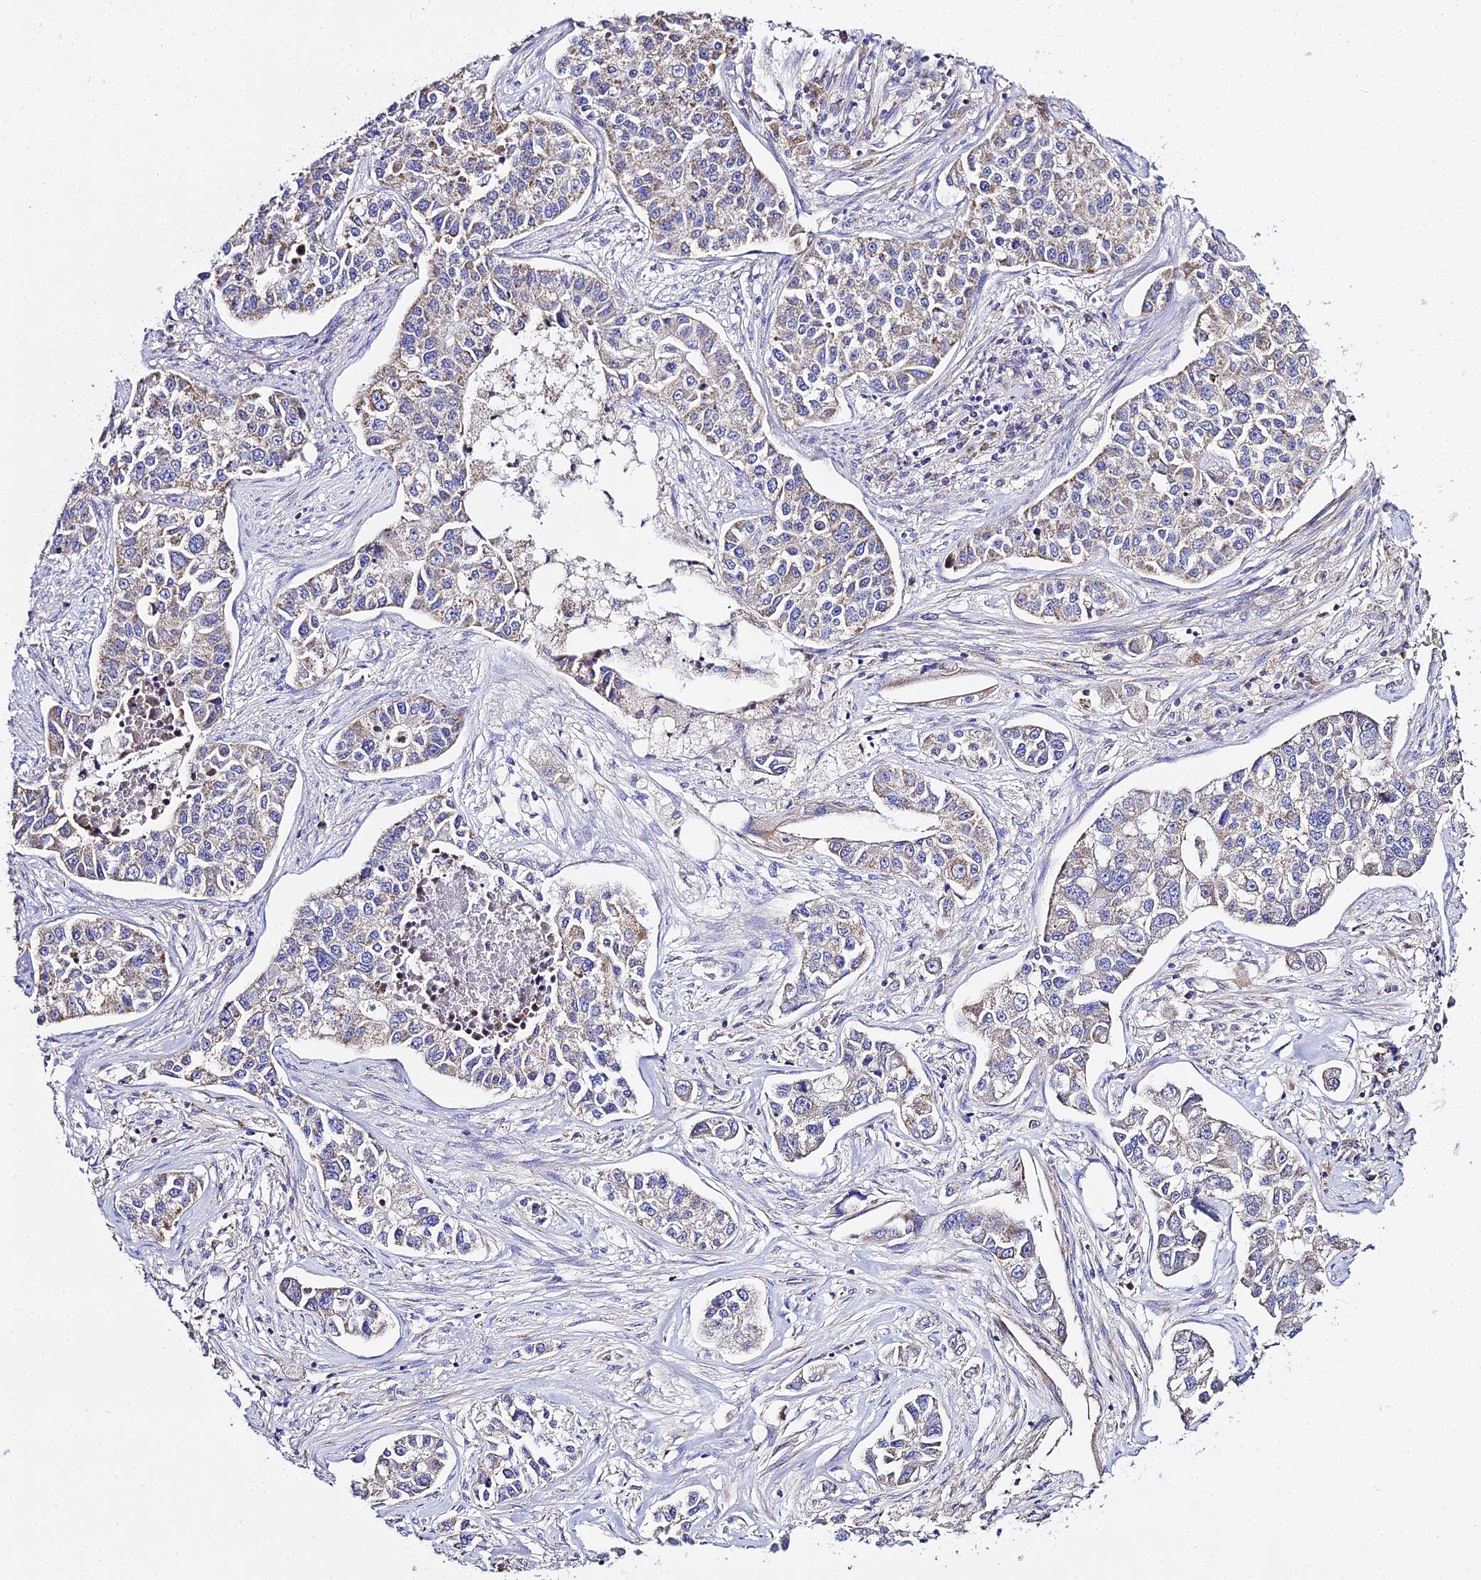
{"staining": {"intensity": "weak", "quantity": "<25%", "location": "cytoplasmic/membranous"}, "tissue": "lung cancer", "cell_type": "Tumor cells", "image_type": "cancer", "snomed": [{"axis": "morphology", "description": "Adenocarcinoma, NOS"}, {"axis": "topography", "description": "Lung"}], "caption": "Immunohistochemistry micrograph of neoplastic tissue: human lung cancer (adenocarcinoma) stained with DAB (3,3'-diaminobenzidine) reveals no significant protein positivity in tumor cells.", "gene": "TYW5", "patient": {"sex": "male", "age": 49}}